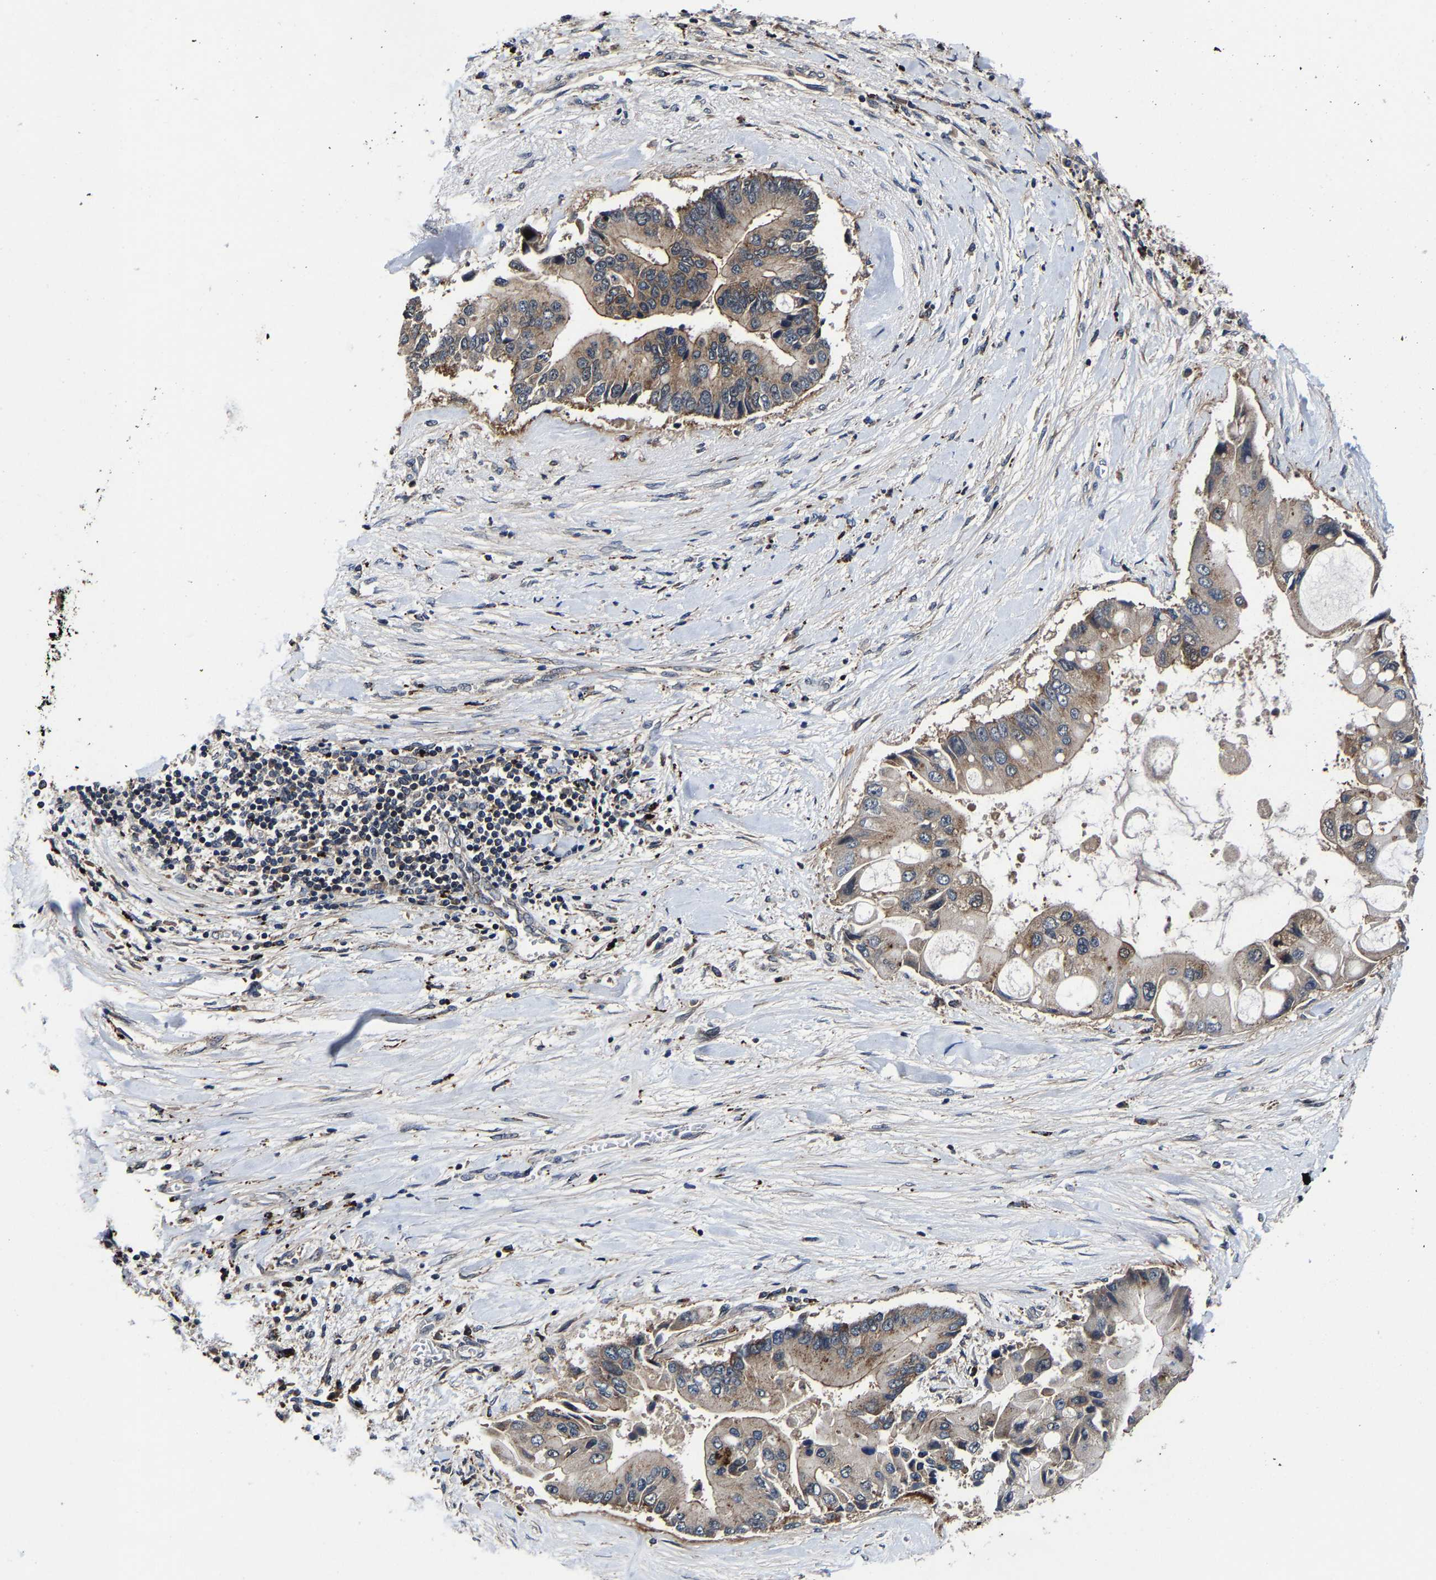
{"staining": {"intensity": "weak", "quantity": "<25%", "location": "cytoplasmic/membranous"}, "tissue": "liver cancer", "cell_type": "Tumor cells", "image_type": "cancer", "snomed": [{"axis": "morphology", "description": "Cholangiocarcinoma"}, {"axis": "topography", "description": "Liver"}], "caption": "DAB immunohistochemical staining of liver cancer exhibits no significant staining in tumor cells. (Brightfield microscopy of DAB (3,3'-diaminobenzidine) IHC at high magnification).", "gene": "ZCCHC7", "patient": {"sex": "male", "age": 50}}